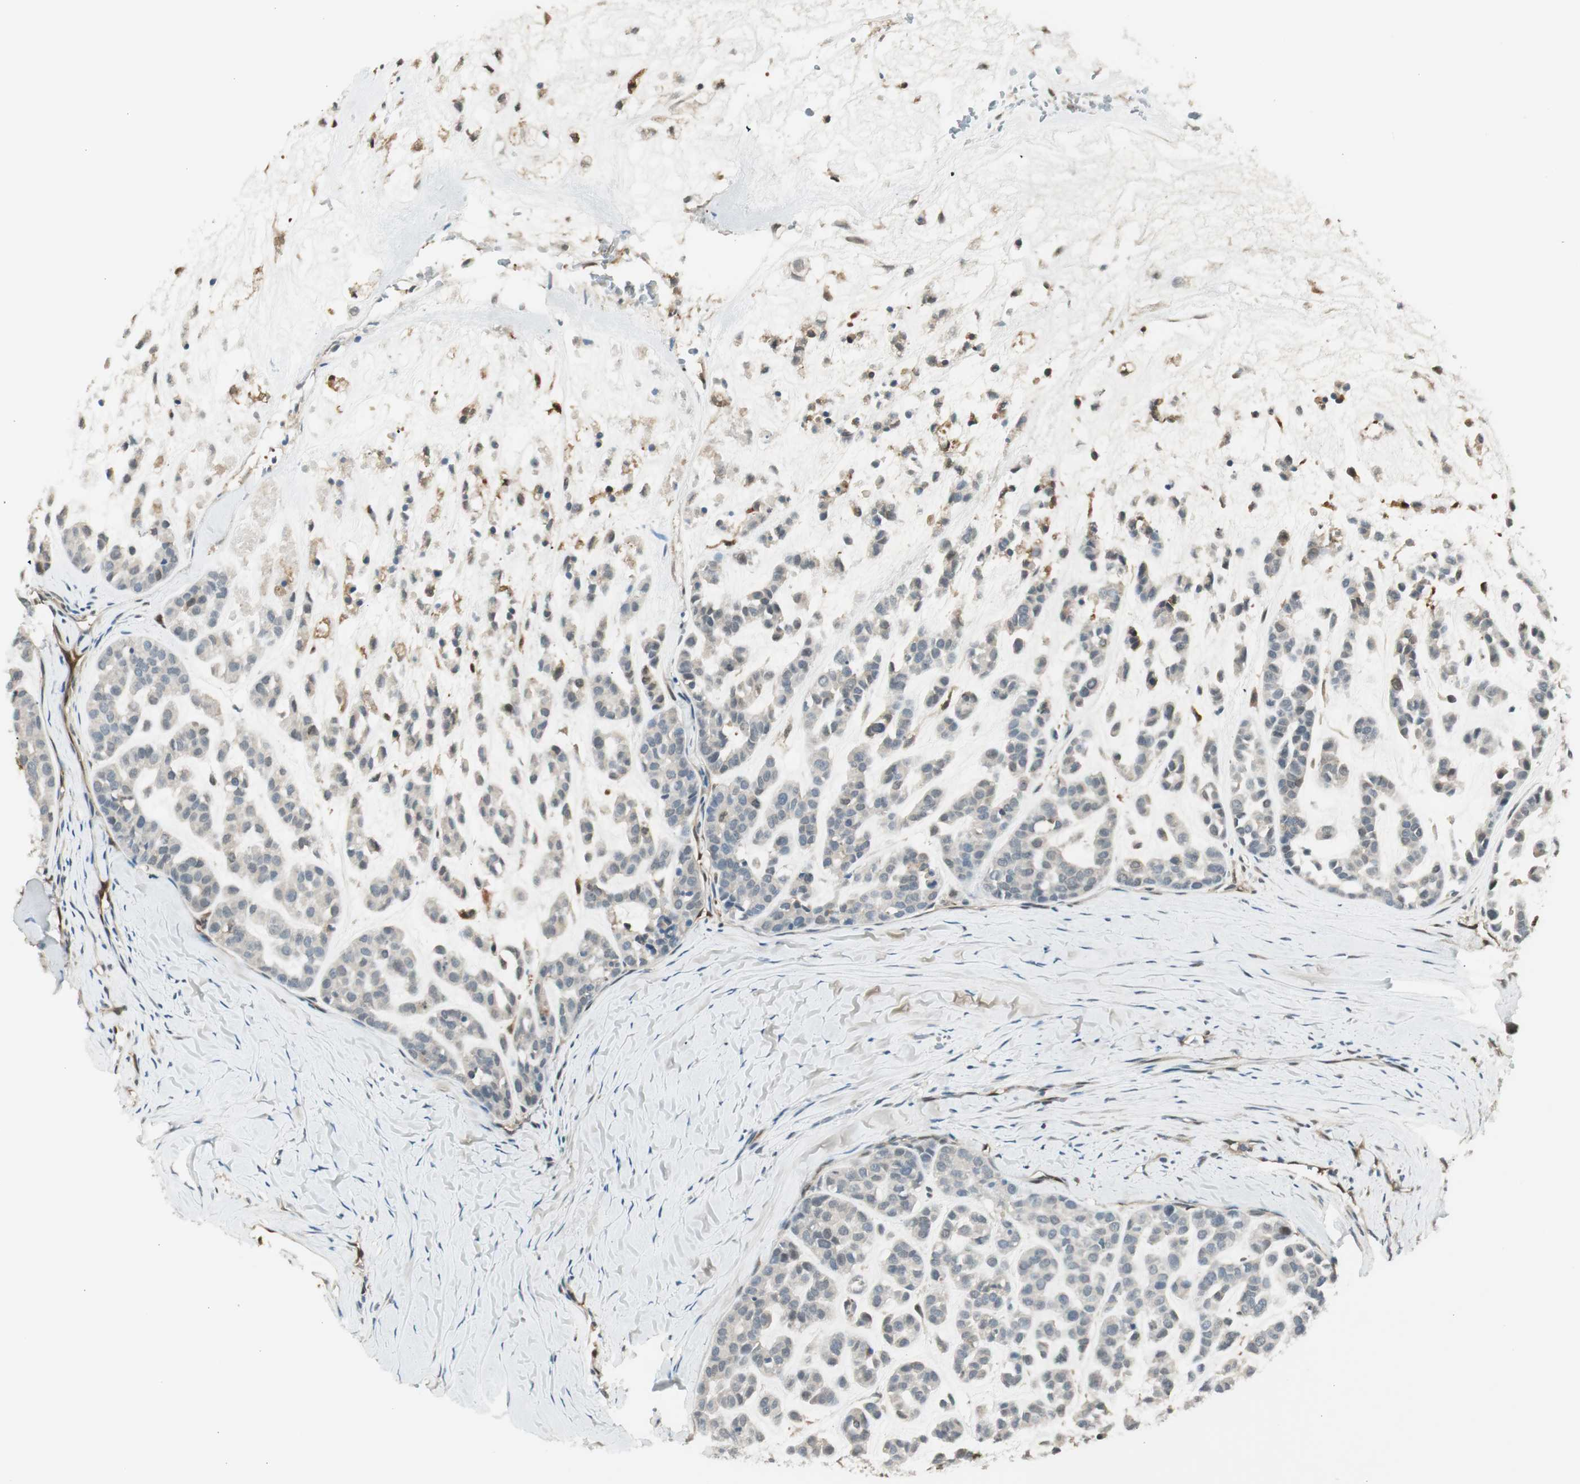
{"staining": {"intensity": "weak", "quantity": "<25%", "location": "cytoplasmic/membranous"}, "tissue": "head and neck cancer", "cell_type": "Tumor cells", "image_type": "cancer", "snomed": [{"axis": "morphology", "description": "Adenocarcinoma, NOS"}, {"axis": "morphology", "description": "Adenoma, NOS"}, {"axis": "topography", "description": "Head-Neck"}], "caption": "IHC photomicrograph of neoplastic tissue: human head and neck adenocarcinoma stained with DAB (3,3'-diaminobenzidine) demonstrates no significant protein staining in tumor cells.", "gene": "SERPINB6", "patient": {"sex": "female", "age": 55}}